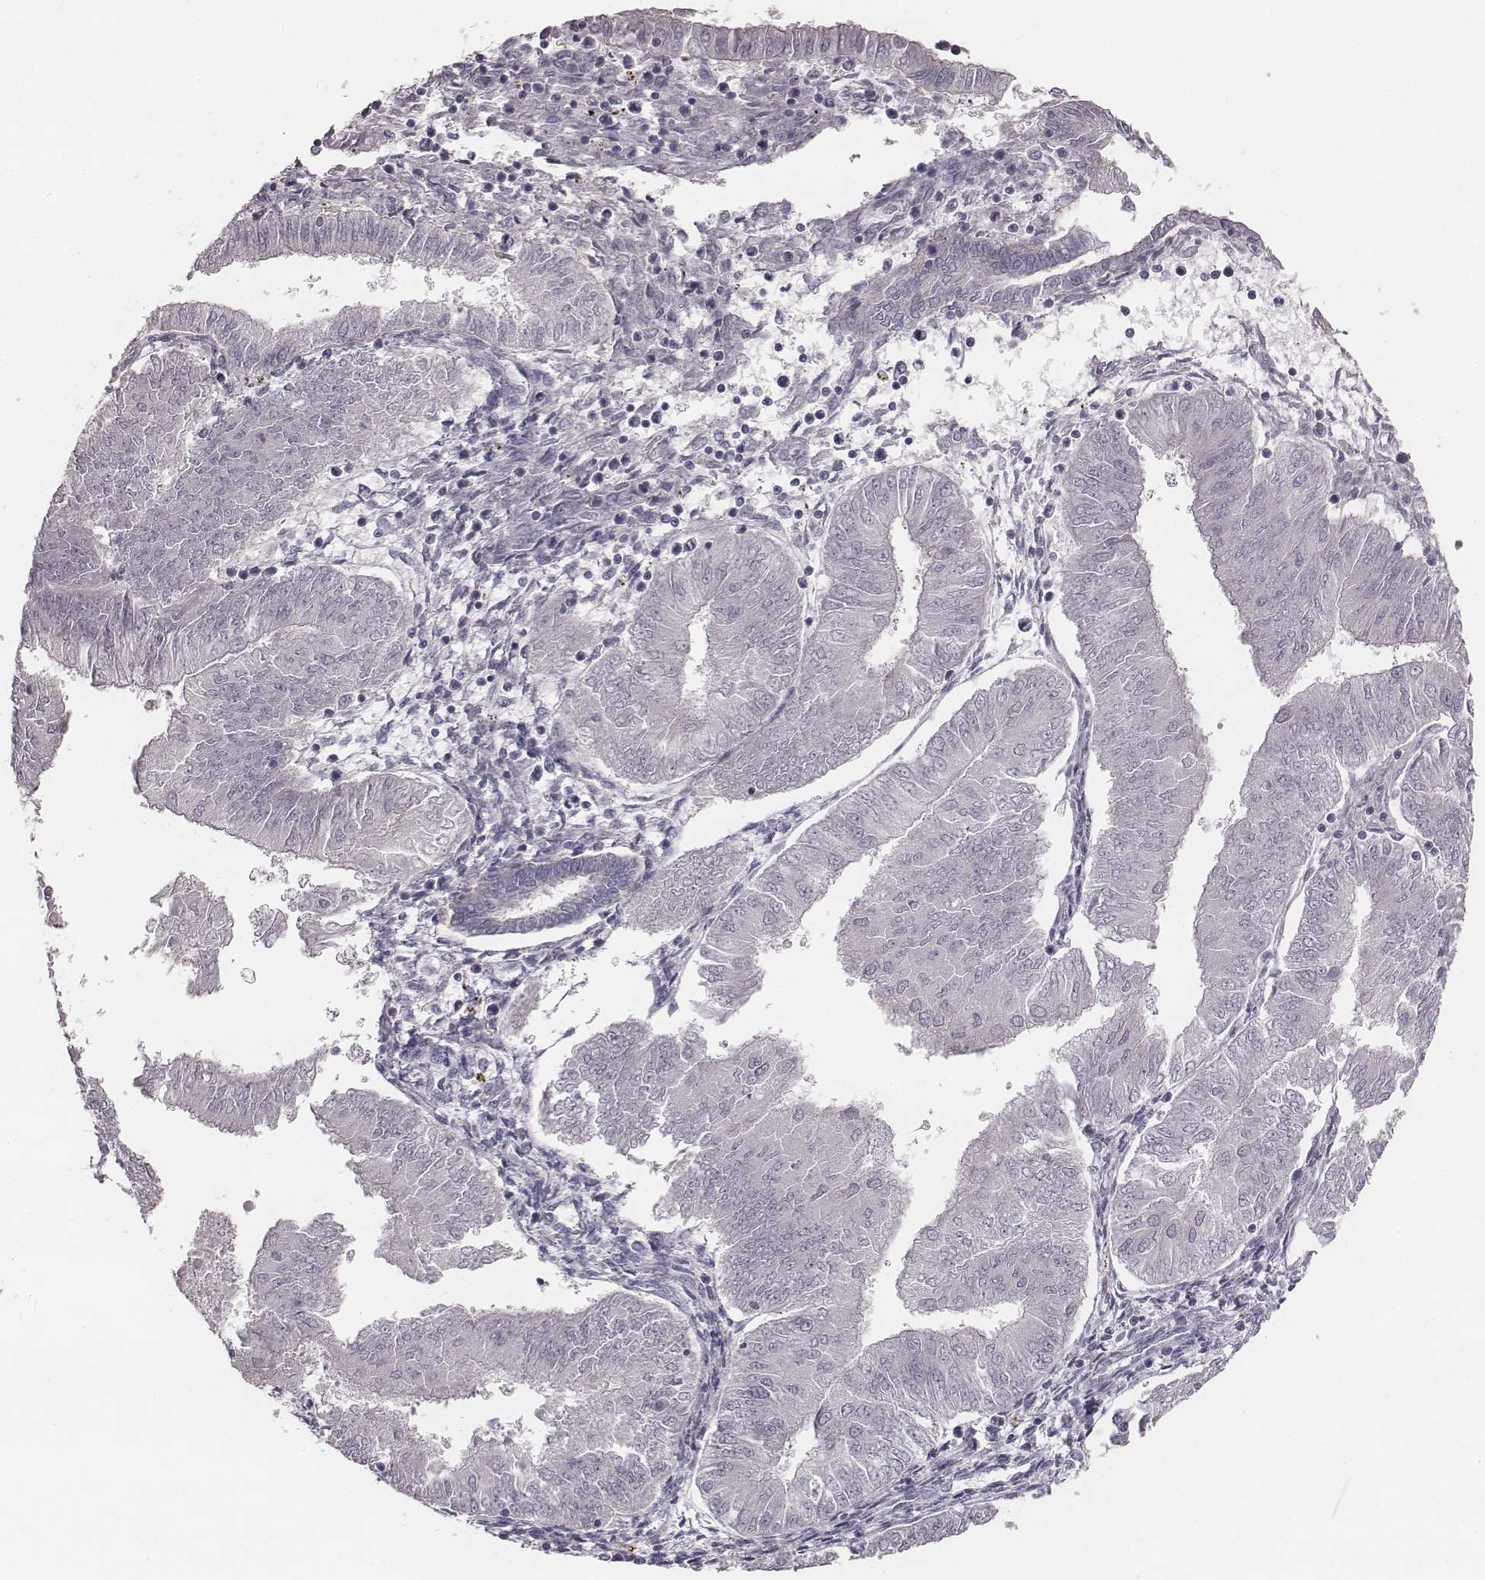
{"staining": {"intensity": "negative", "quantity": "none", "location": "none"}, "tissue": "endometrial cancer", "cell_type": "Tumor cells", "image_type": "cancer", "snomed": [{"axis": "morphology", "description": "Adenocarcinoma, NOS"}, {"axis": "topography", "description": "Endometrium"}], "caption": "This is a image of IHC staining of endometrial adenocarcinoma, which shows no staining in tumor cells. Brightfield microscopy of IHC stained with DAB (brown) and hematoxylin (blue), captured at high magnification.", "gene": "PRKCZ", "patient": {"sex": "female", "age": 53}}